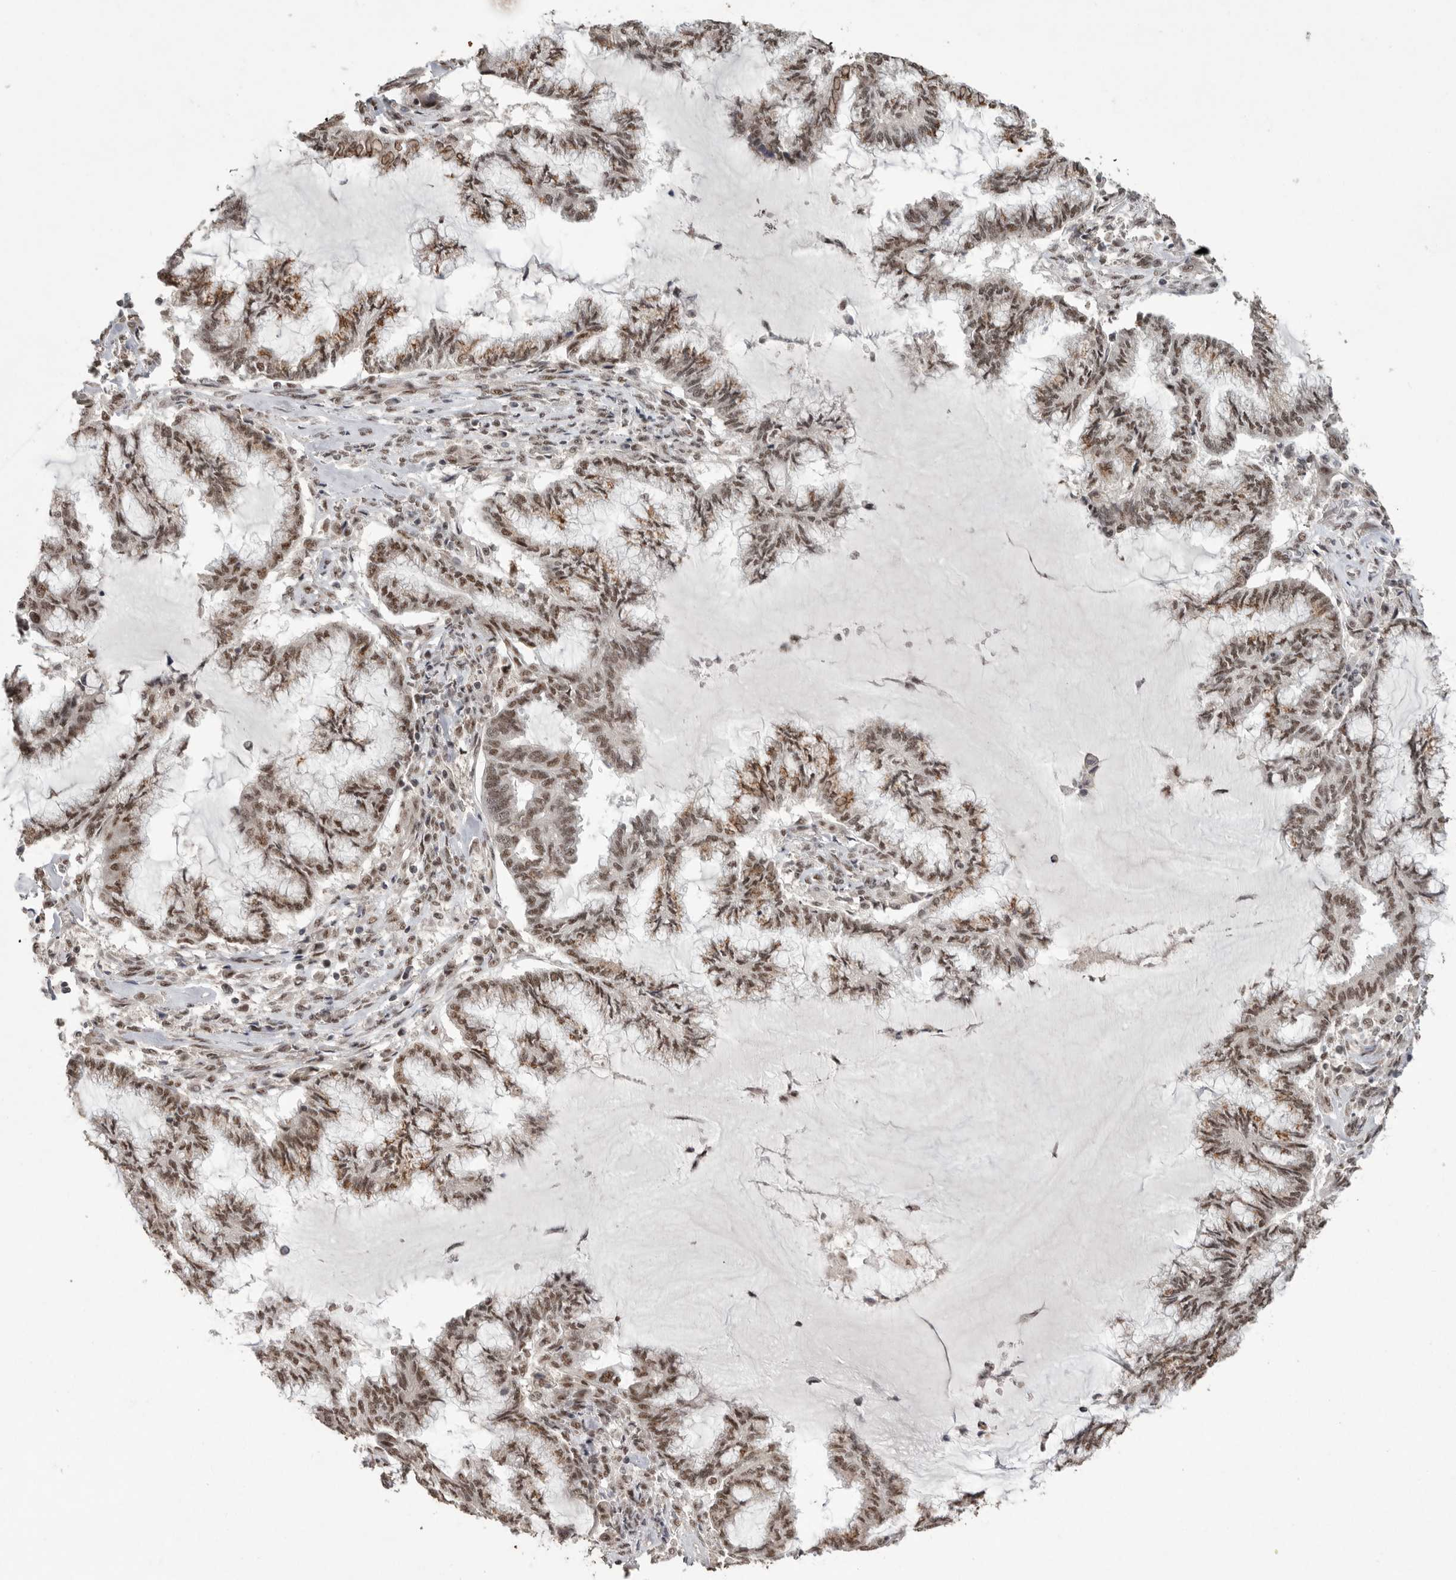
{"staining": {"intensity": "moderate", "quantity": ">75%", "location": "nuclear"}, "tissue": "endometrial cancer", "cell_type": "Tumor cells", "image_type": "cancer", "snomed": [{"axis": "morphology", "description": "Adenocarcinoma, NOS"}, {"axis": "topography", "description": "Endometrium"}], "caption": "Immunohistochemical staining of endometrial cancer (adenocarcinoma) exhibits medium levels of moderate nuclear protein positivity in approximately >75% of tumor cells. The protein is stained brown, and the nuclei are stained in blue (DAB (3,3'-diaminobenzidine) IHC with brightfield microscopy, high magnification).", "gene": "PPP1R10", "patient": {"sex": "female", "age": 86}}